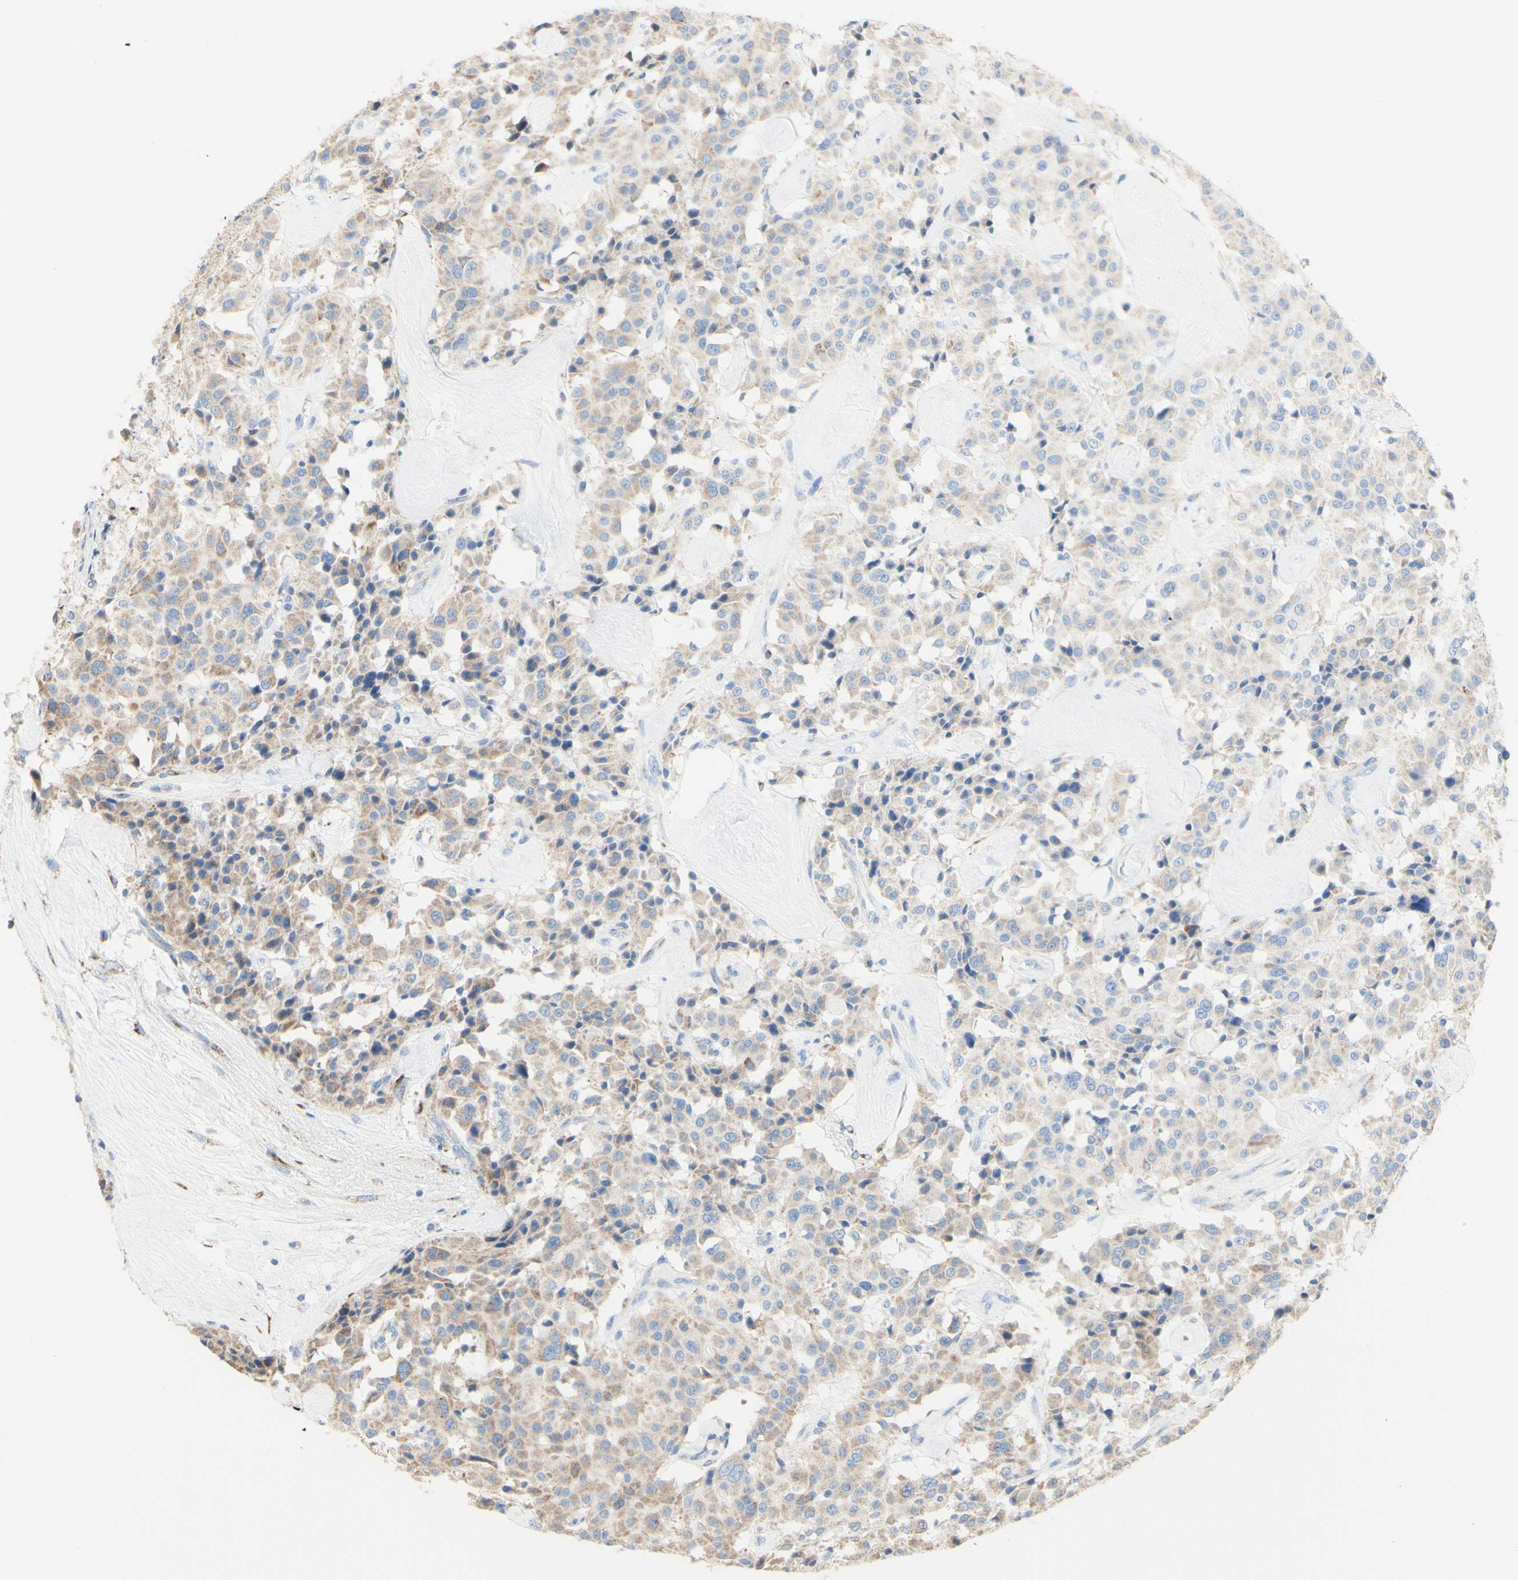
{"staining": {"intensity": "weak", "quantity": "25%-75%", "location": "cytoplasmic/membranous"}, "tissue": "carcinoid", "cell_type": "Tumor cells", "image_type": "cancer", "snomed": [{"axis": "morphology", "description": "Carcinoid, malignant, NOS"}, {"axis": "topography", "description": "Lung"}], "caption": "Carcinoid was stained to show a protein in brown. There is low levels of weak cytoplasmic/membranous positivity in approximately 25%-75% of tumor cells.", "gene": "AGPAT5", "patient": {"sex": "male", "age": 30}}